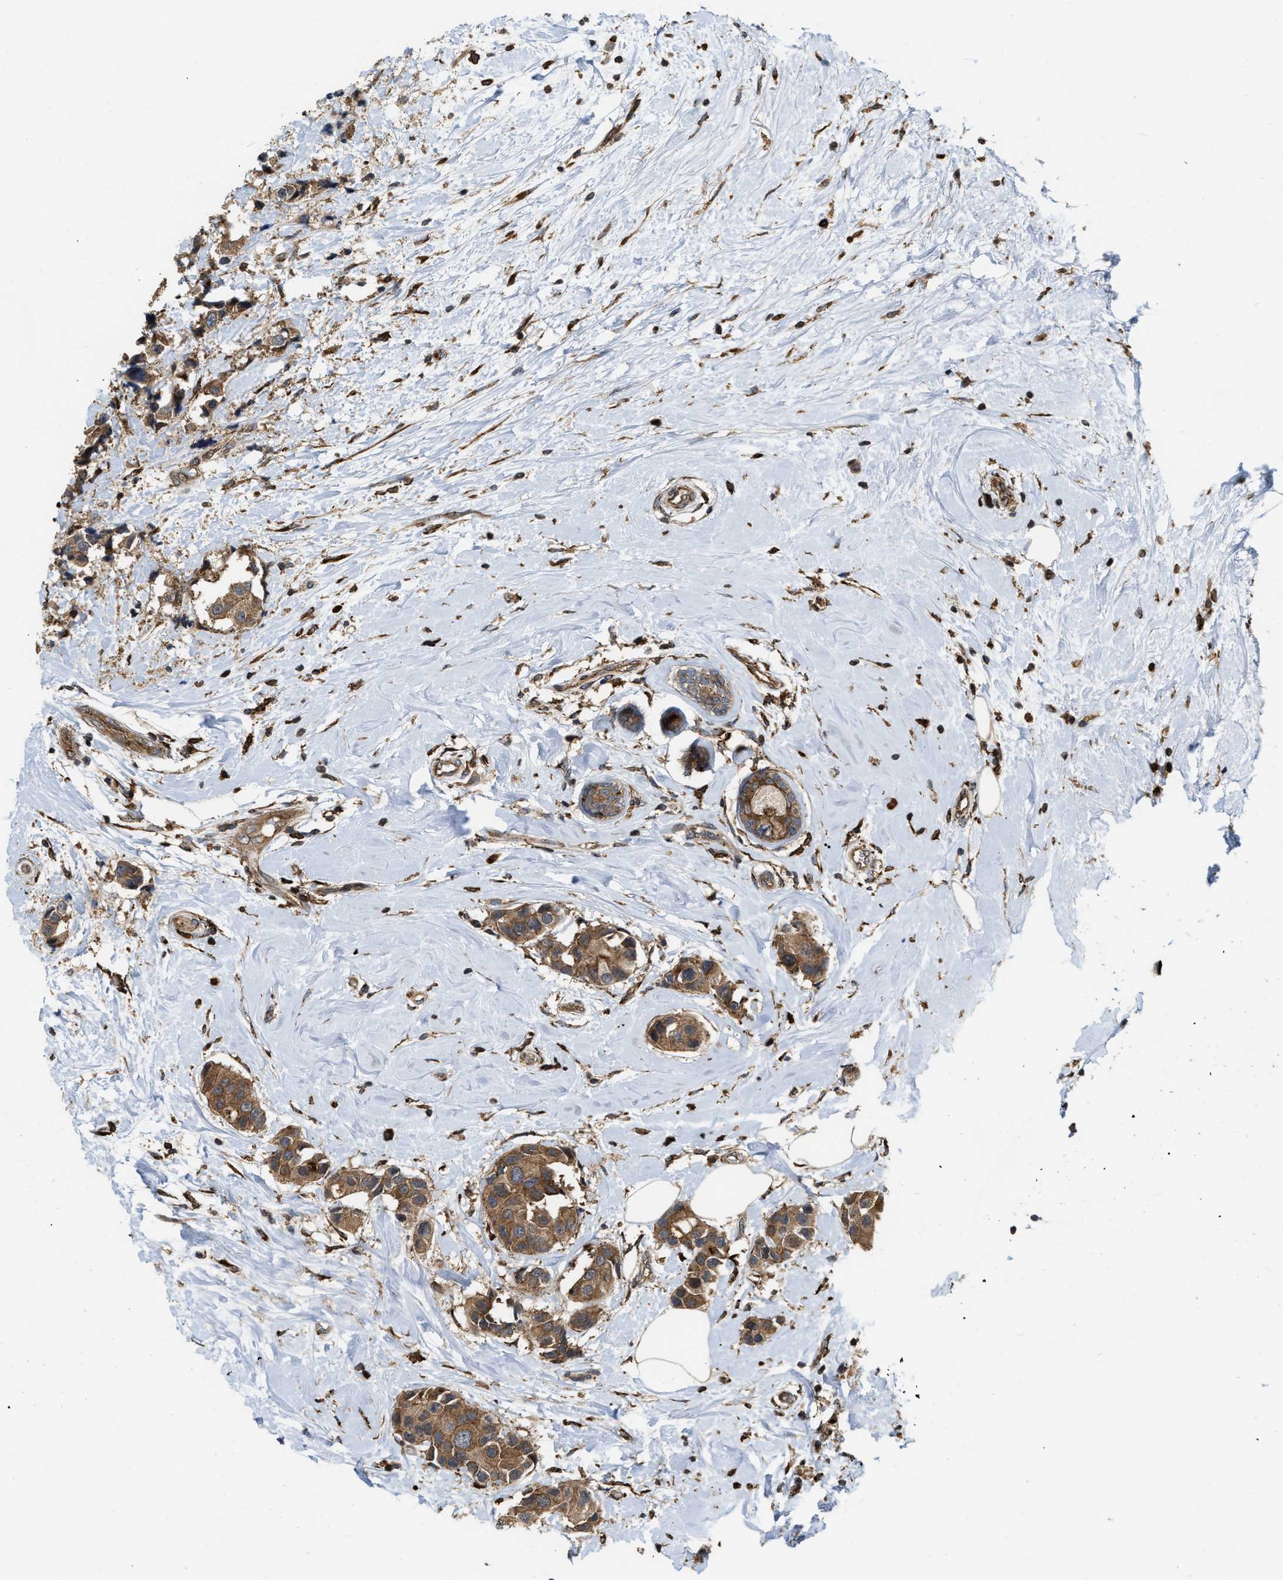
{"staining": {"intensity": "moderate", "quantity": ">75%", "location": "cytoplasmic/membranous"}, "tissue": "breast cancer", "cell_type": "Tumor cells", "image_type": "cancer", "snomed": [{"axis": "morphology", "description": "Normal tissue, NOS"}, {"axis": "morphology", "description": "Duct carcinoma"}, {"axis": "topography", "description": "Breast"}], "caption": "Protein expression analysis of human breast cancer (invasive ductal carcinoma) reveals moderate cytoplasmic/membranous positivity in approximately >75% of tumor cells. Using DAB (3,3'-diaminobenzidine) (brown) and hematoxylin (blue) stains, captured at high magnification using brightfield microscopy.", "gene": "IQCE", "patient": {"sex": "female", "age": 39}}